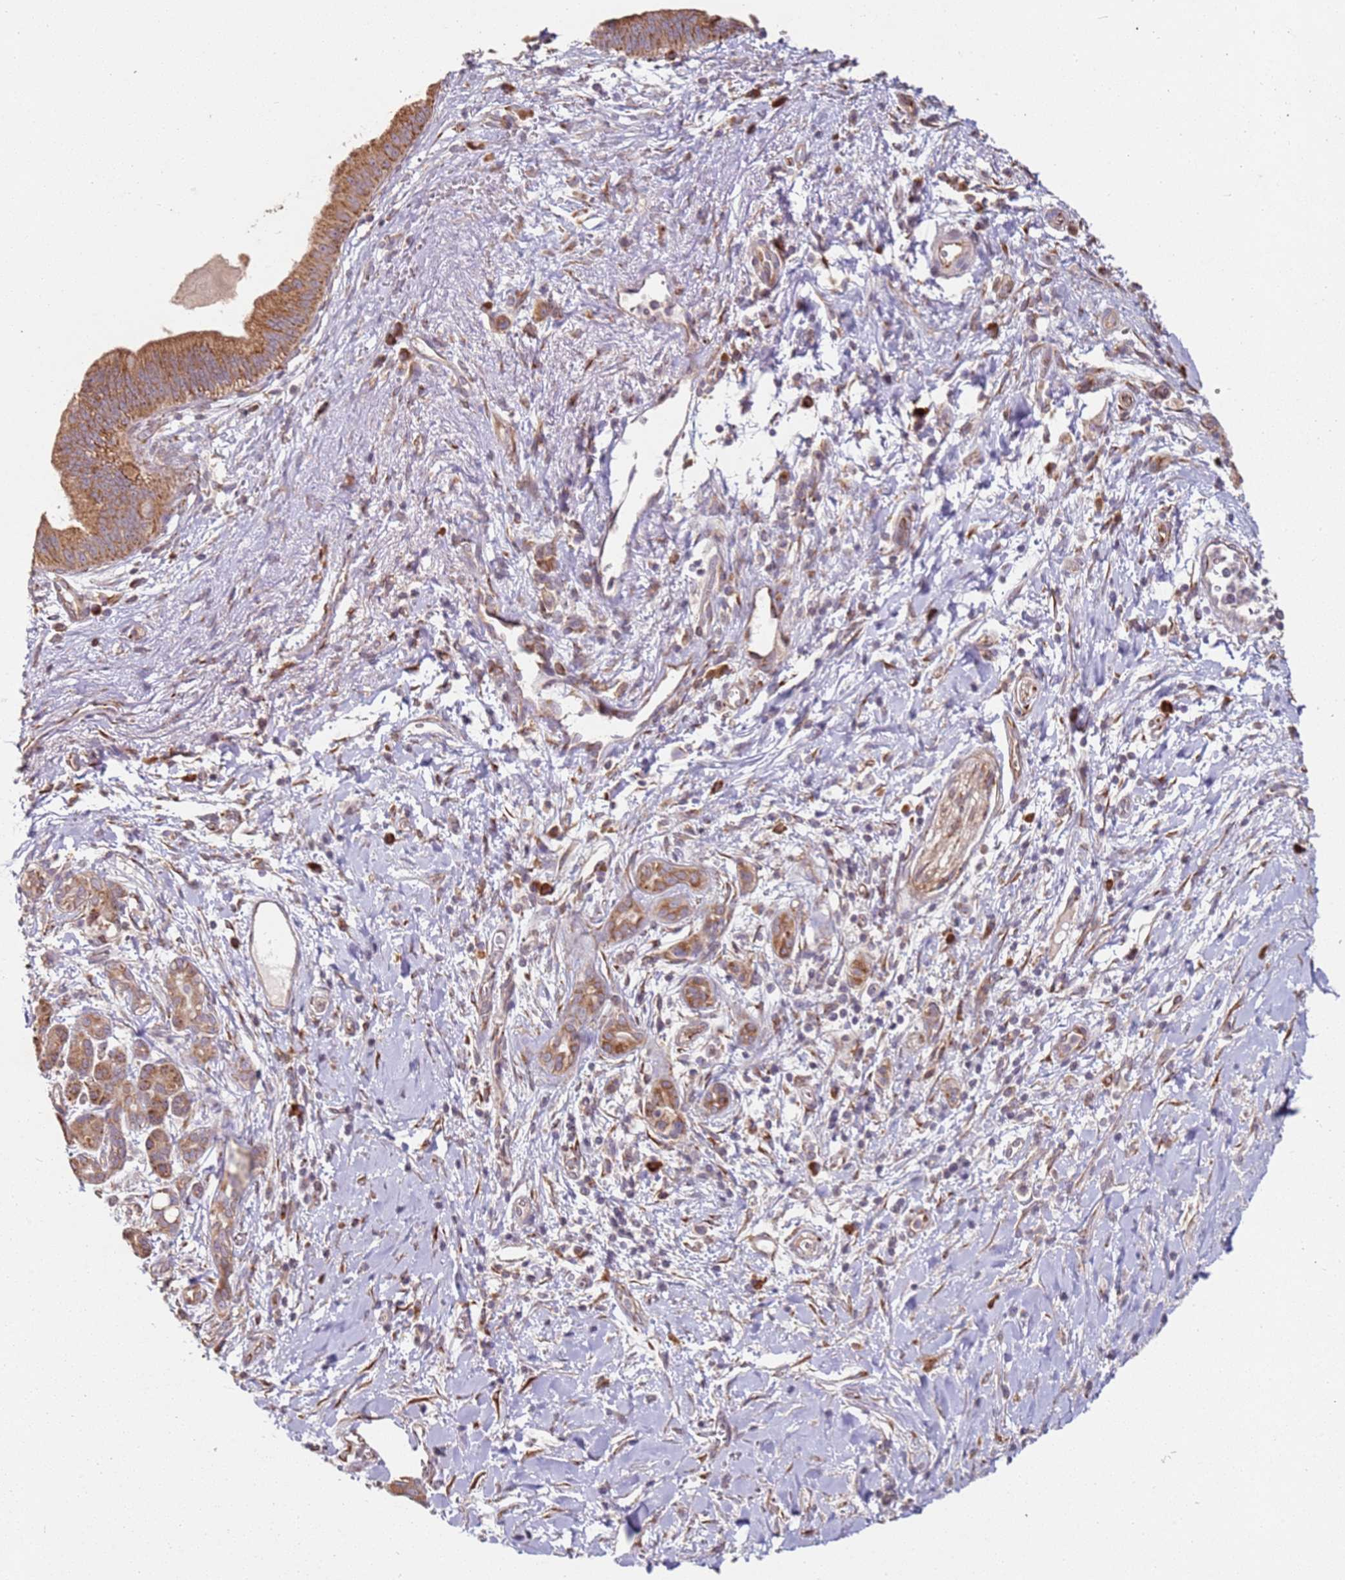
{"staining": {"intensity": "moderate", "quantity": ">75%", "location": "cytoplasmic/membranous"}, "tissue": "pancreatic cancer", "cell_type": "Tumor cells", "image_type": "cancer", "snomed": [{"axis": "morphology", "description": "Adenocarcinoma, NOS"}, {"axis": "topography", "description": "Pancreas"}], "caption": "Protein analysis of pancreatic adenocarcinoma tissue reveals moderate cytoplasmic/membranous positivity in approximately >75% of tumor cells.", "gene": "ARFRP1", "patient": {"sex": "male", "age": 78}}